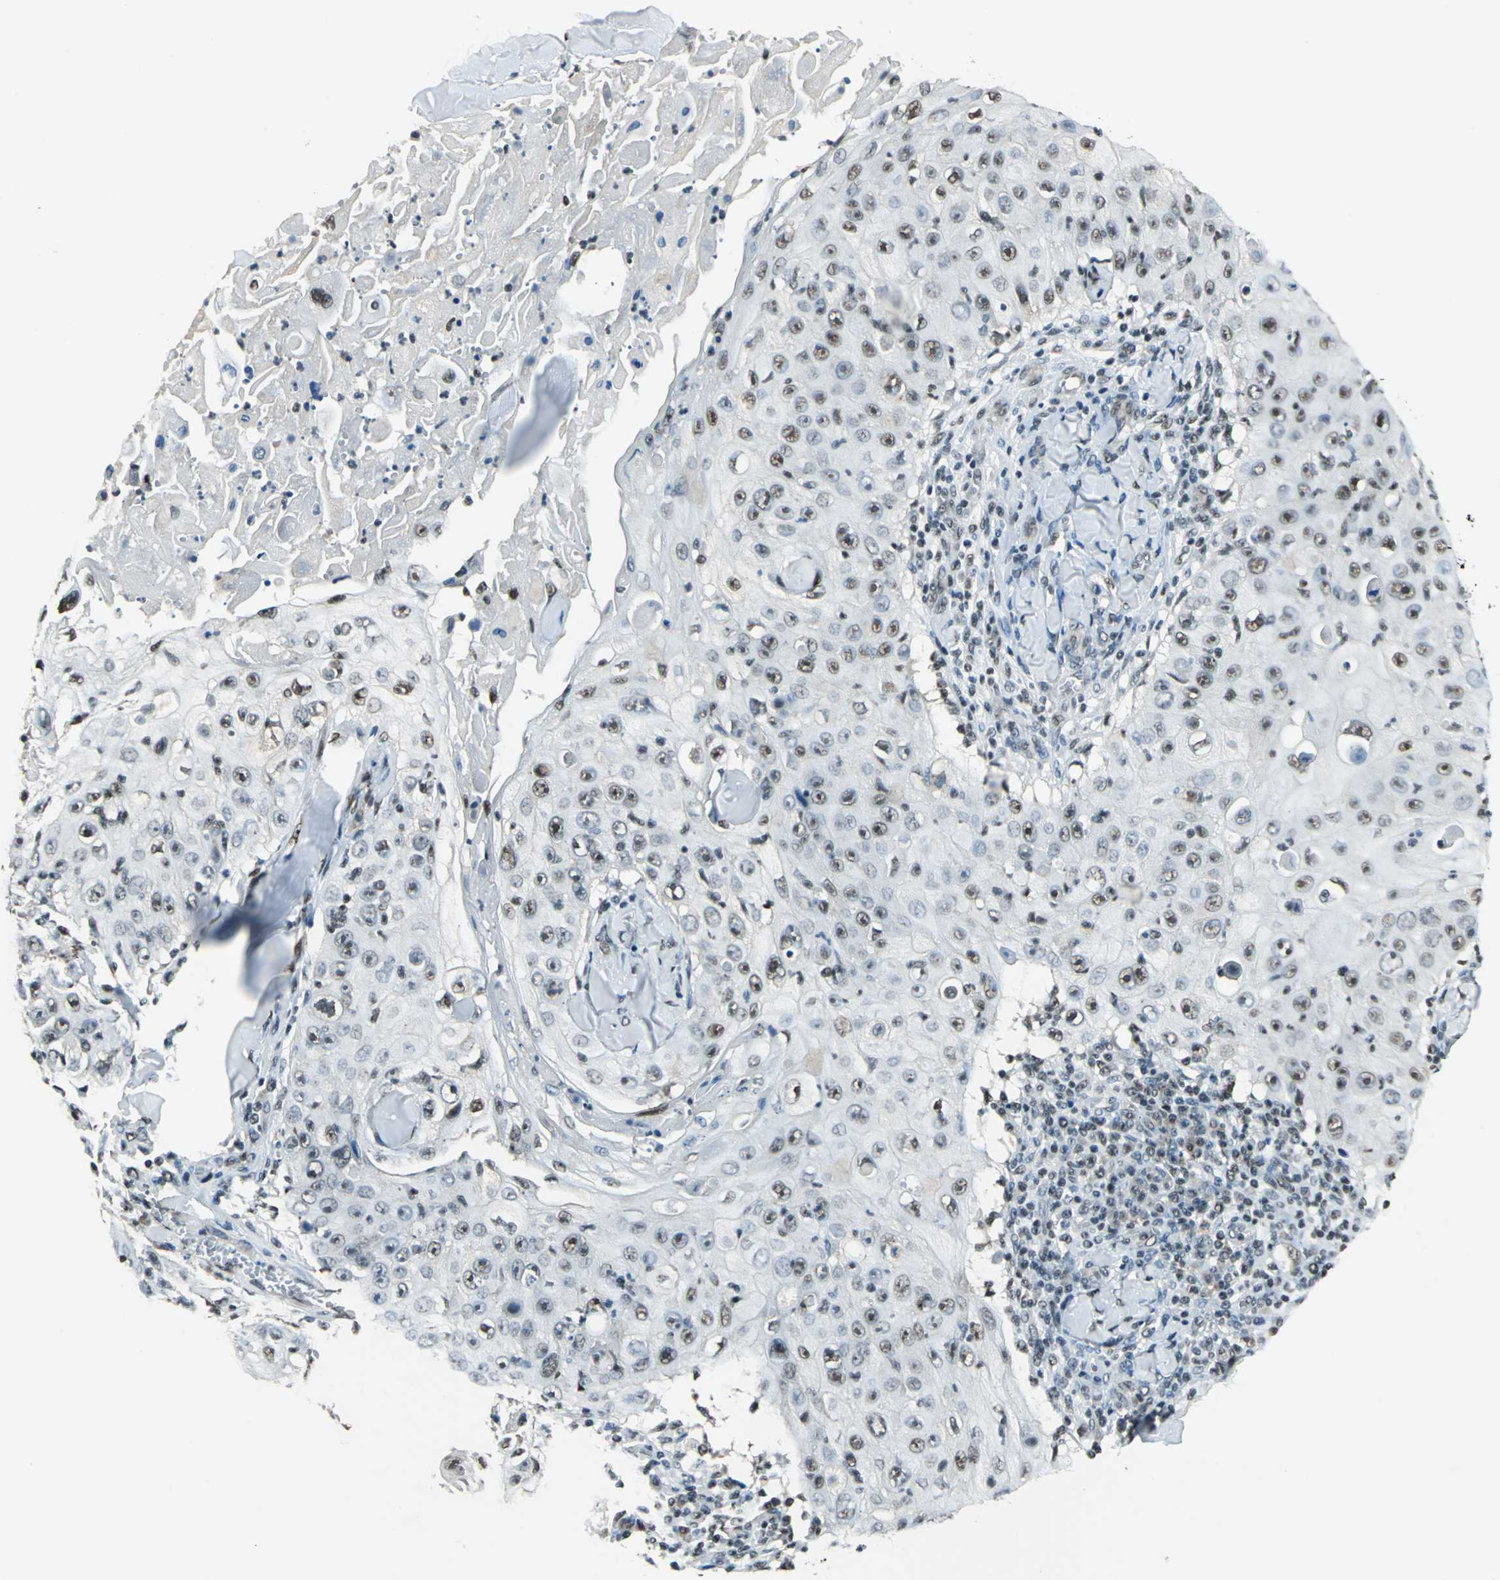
{"staining": {"intensity": "moderate", "quantity": ">75%", "location": "nuclear"}, "tissue": "skin cancer", "cell_type": "Tumor cells", "image_type": "cancer", "snomed": [{"axis": "morphology", "description": "Squamous cell carcinoma, NOS"}, {"axis": "topography", "description": "Skin"}], "caption": "Moderate nuclear positivity is appreciated in approximately >75% of tumor cells in skin cancer (squamous cell carcinoma). The staining was performed using DAB (3,3'-diaminobenzidine), with brown indicating positive protein expression. Nuclei are stained blue with hematoxylin.", "gene": "RBM14", "patient": {"sex": "male", "age": 86}}